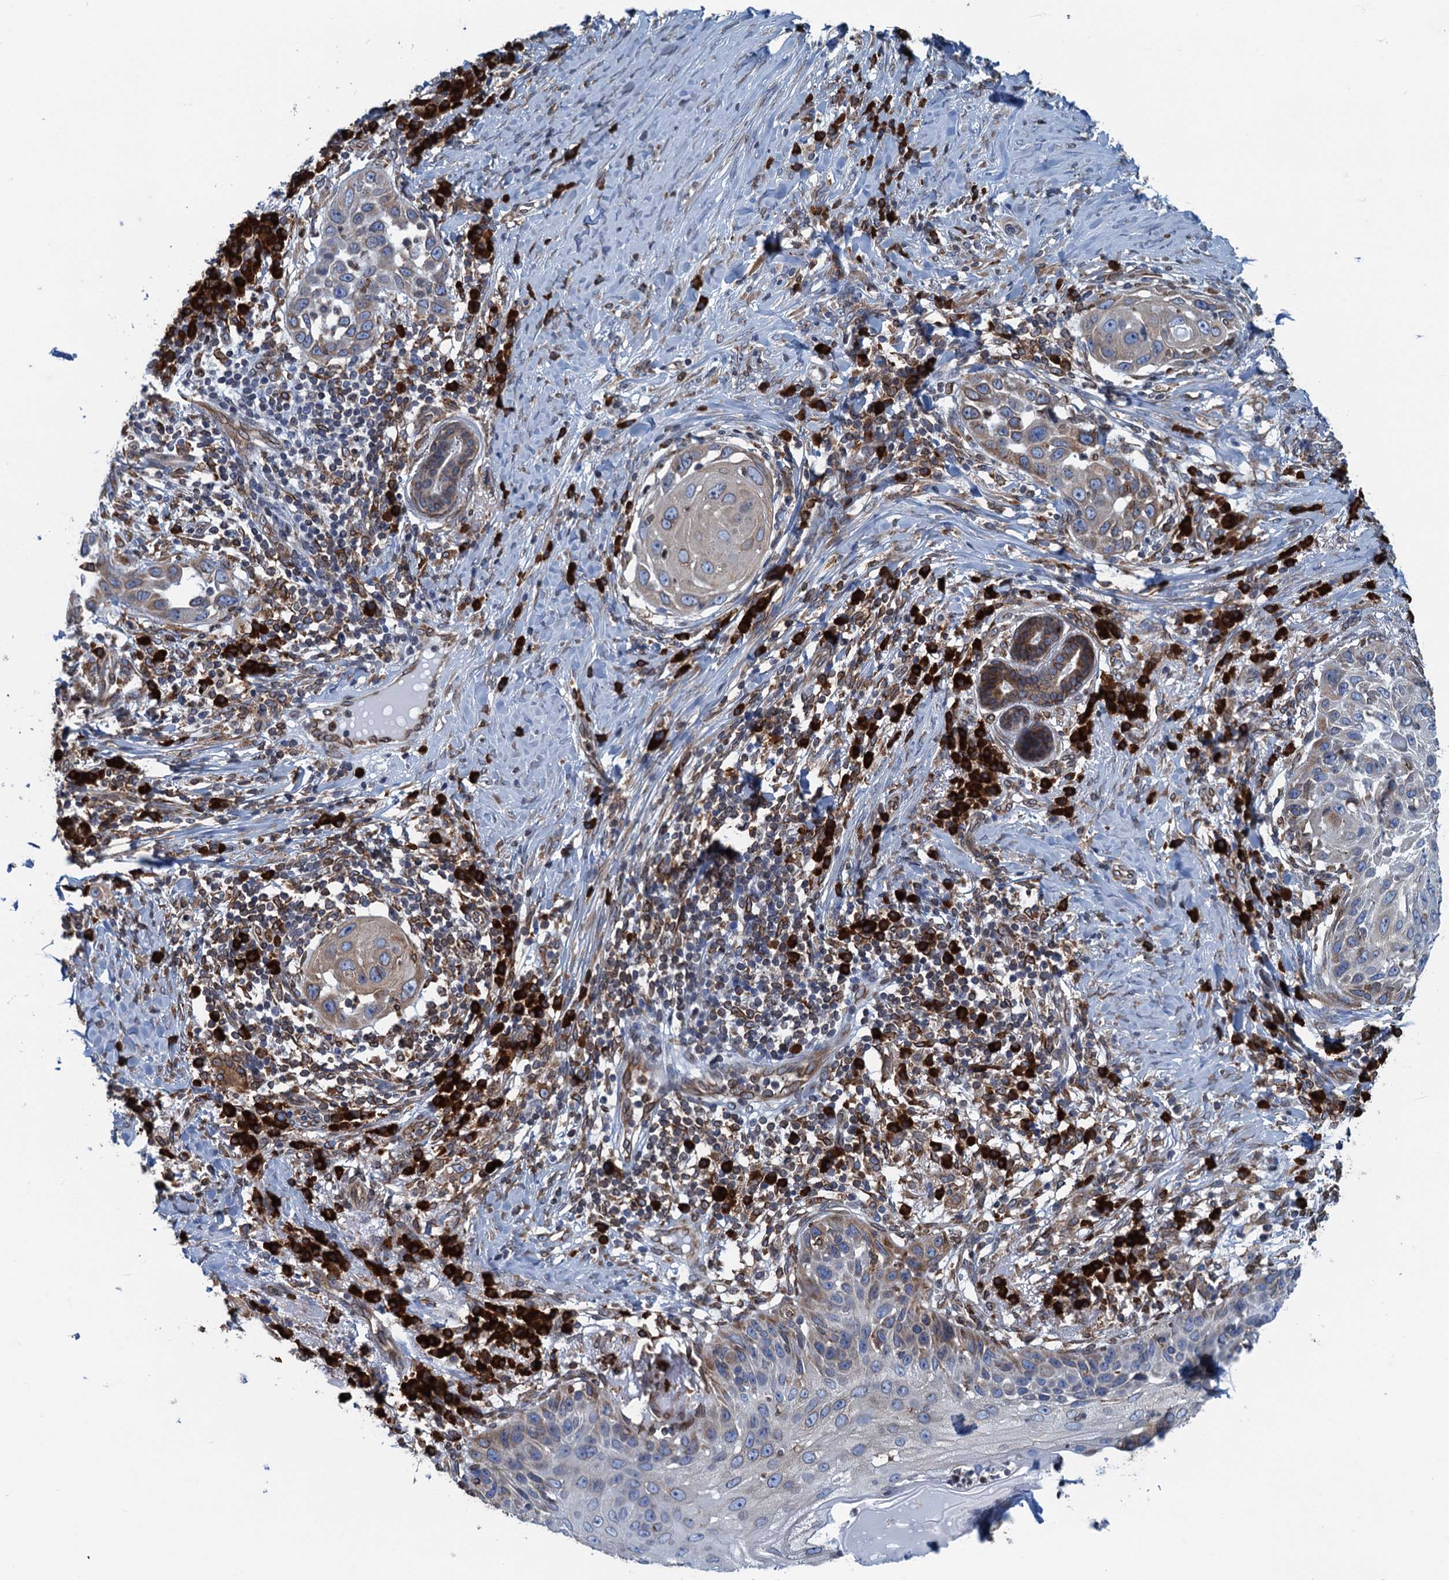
{"staining": {"intensity": "moderate", "quantity": "<25%", "location": "cytoplasmic/membranous"}, "tissue": "skin cancer", "cell_type": "Tumor cells", "image_type": "cancer", "snomed": [{"axis": "morphology", "description": "Squamous cell carcinoma, NOS"}, {"axis": "topography", "description": "Skin"}], "caption": "The immunohistochemical stain shows moderate cytoplasmic/membranous expression in tumor cells of skin squamous cell carcinoma tissue.", "gene": "TMEM205", "patient": {"sex": "female", "age": 44}}